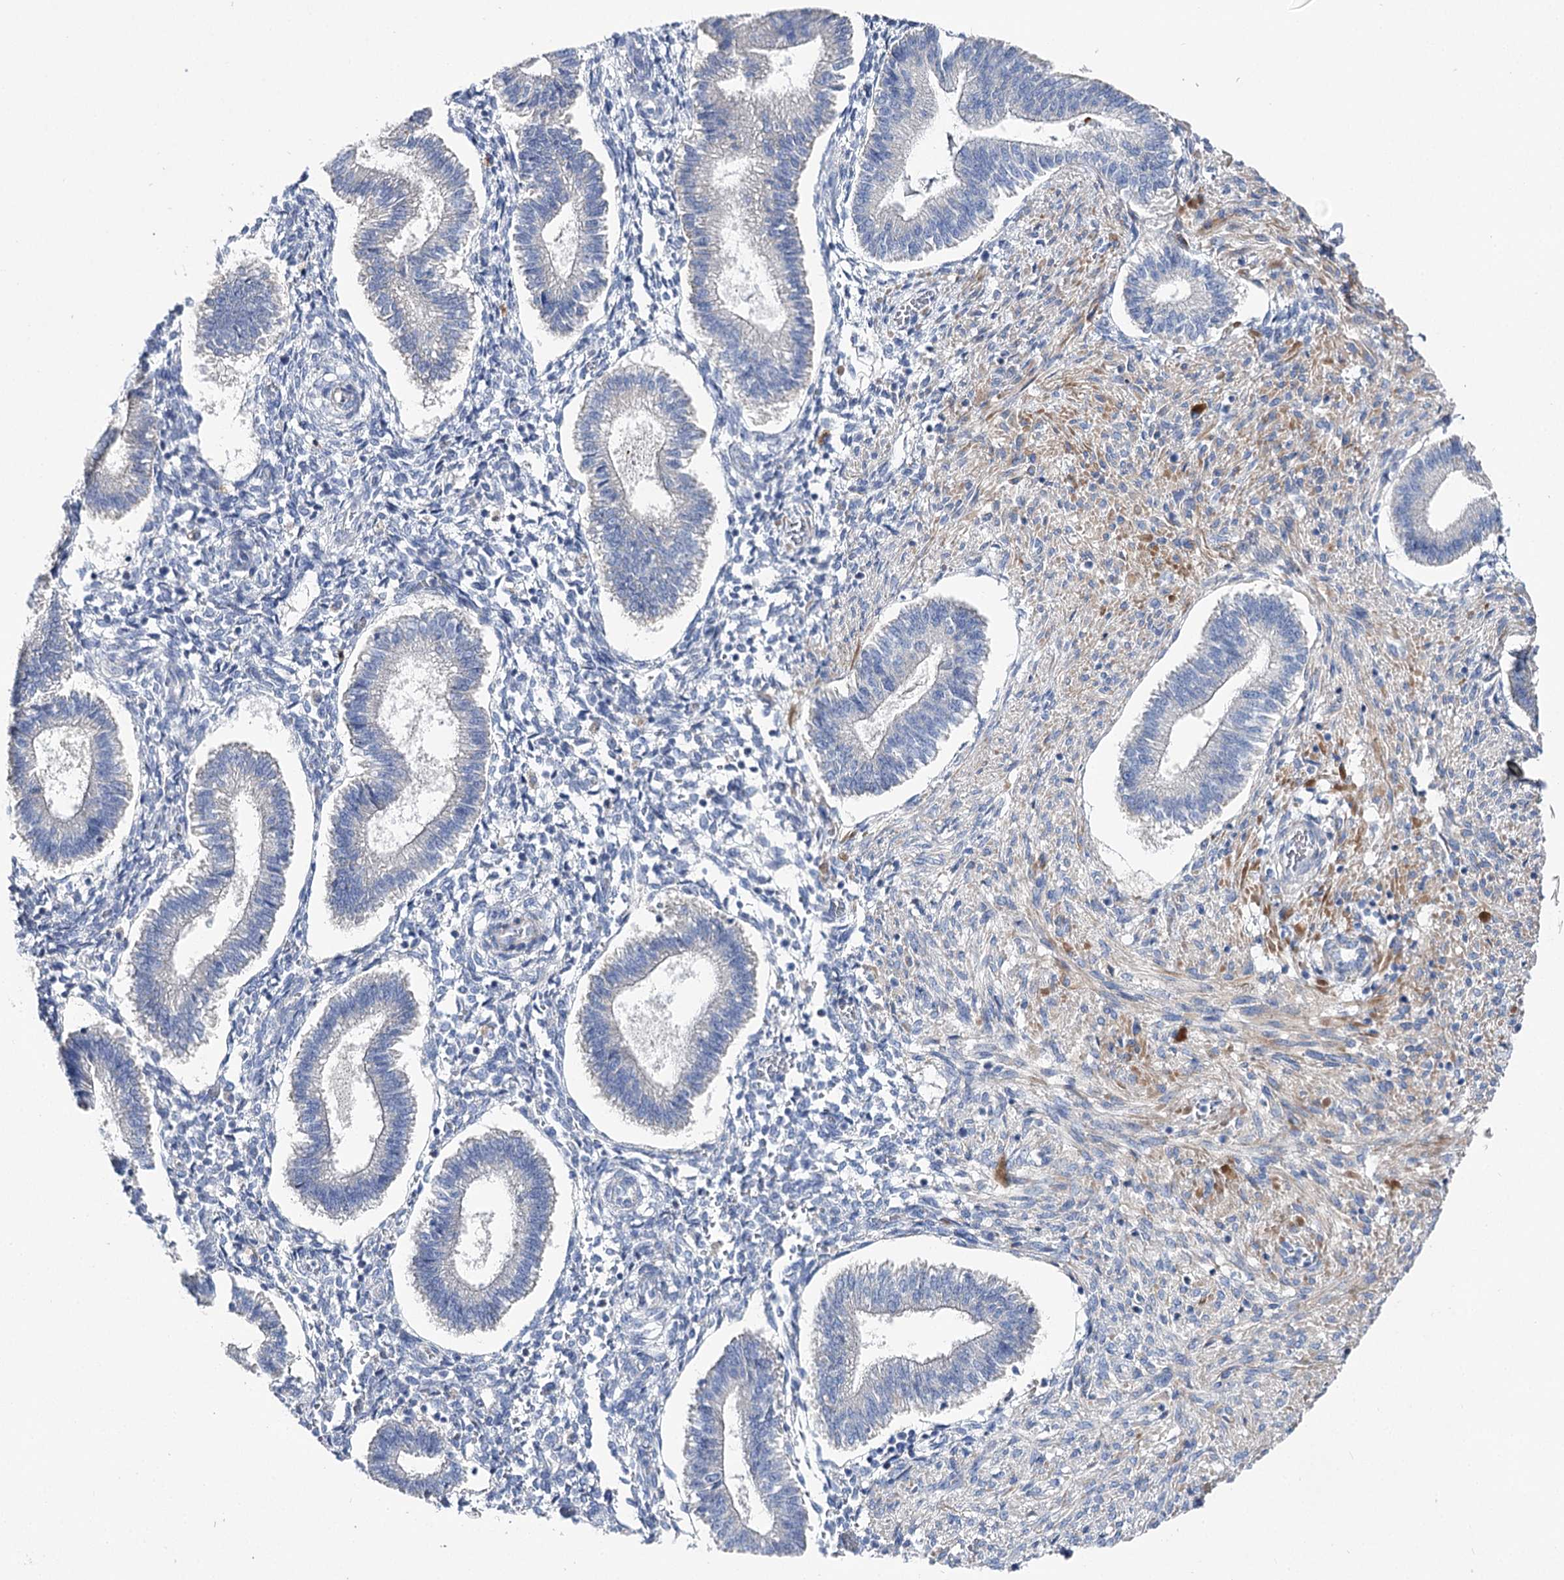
{"staining": {"intensity": "negative", "quantity": "none", "location": "none"}, "tissue": "endometrium", "cell_type": "Cells in endometrial stroma", "image_type": "normal", "snomed": [{"axis": "morphology", "description": "Normal tissue, NOS"}, {"axis": "topography", "description": "Endometrium"}], "caption": "DAB (3,3'-diaminobenzidine) immunohistochemical staining of normal endometrium shows no significant staining in cells in endometrial stroma.", "gene": "NRAP", "patient": {"sex": "female", "age": 25}}